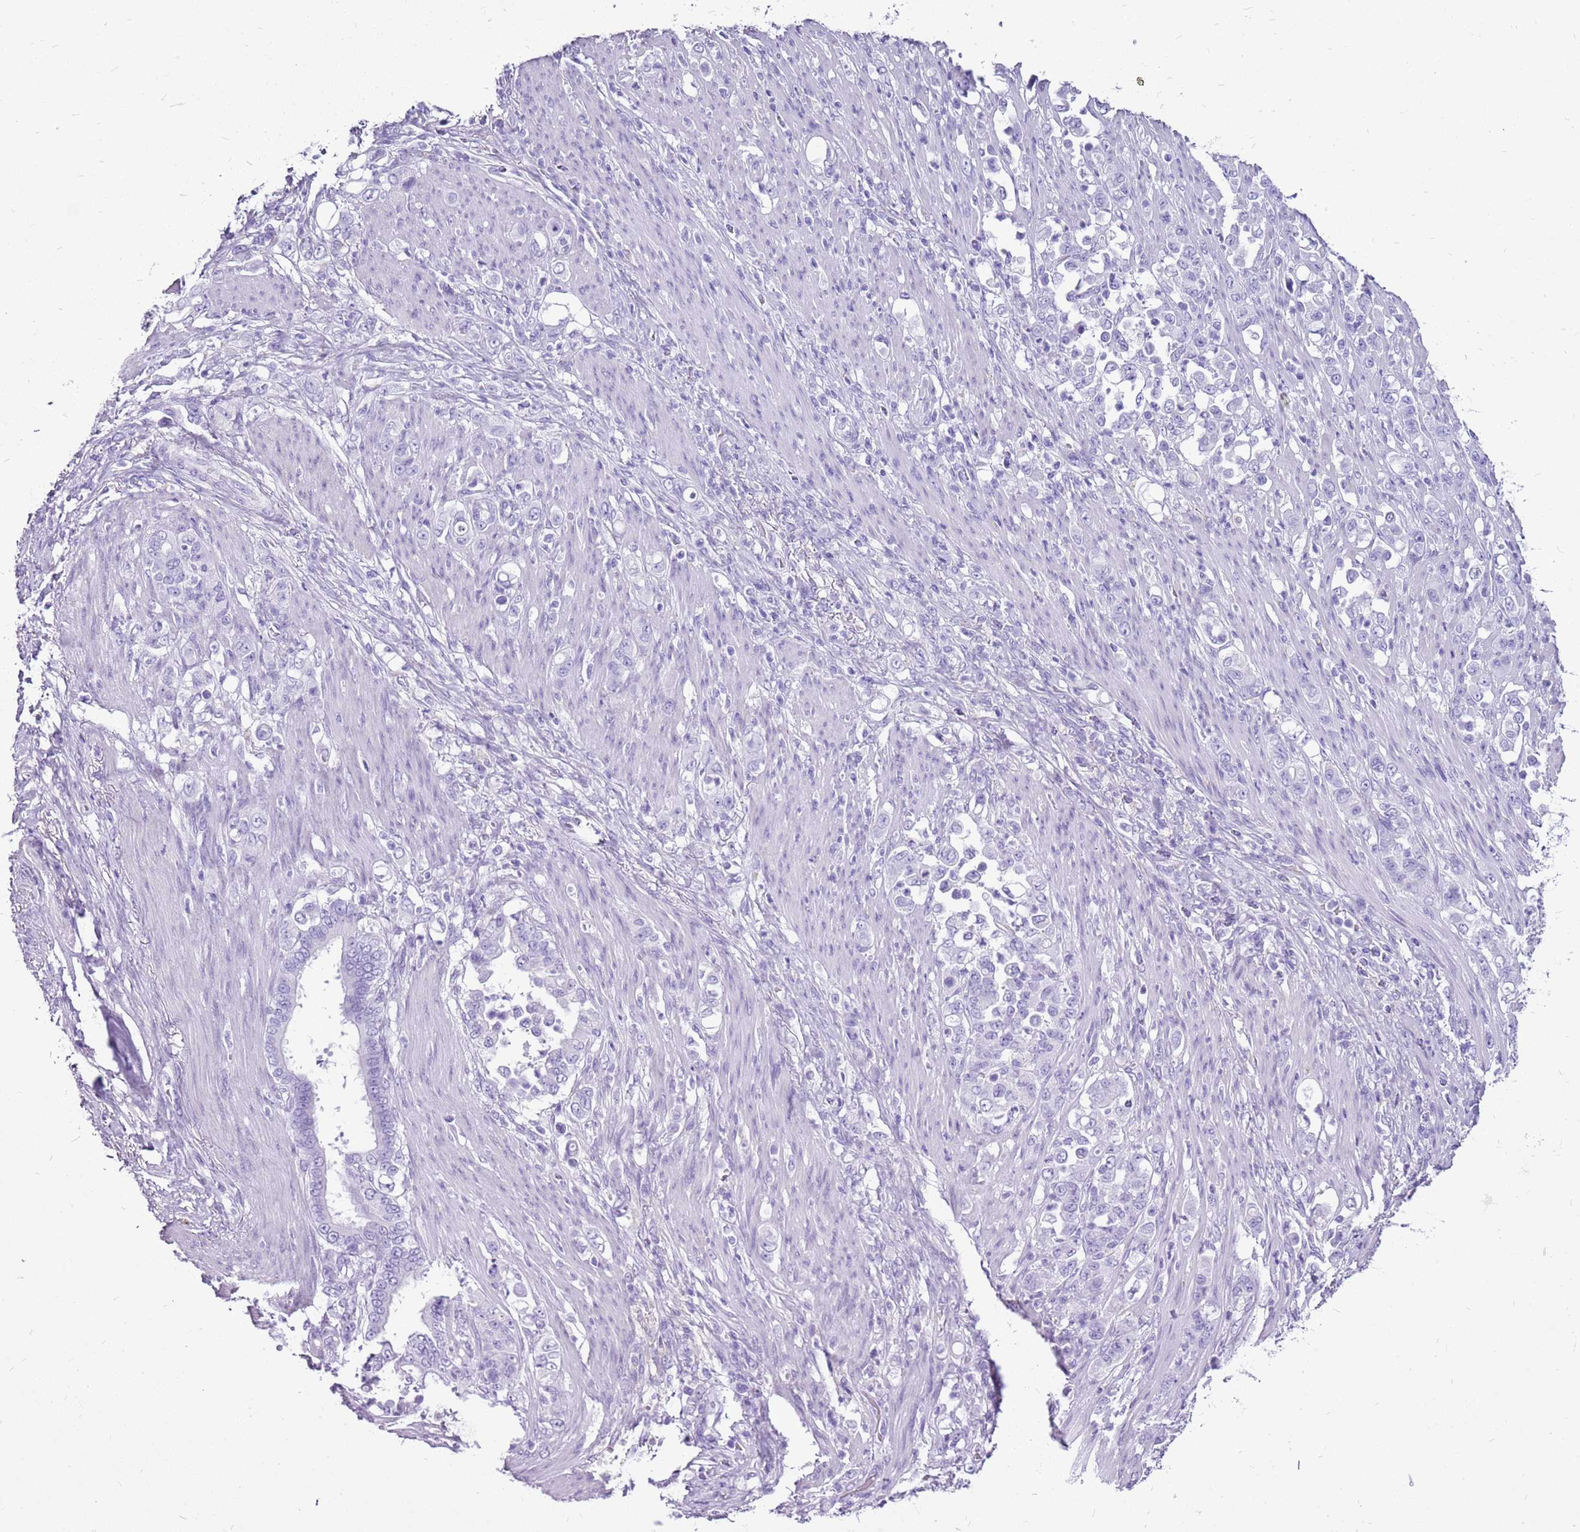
{"staining": {"intensity": "negative", "quantity": "none", "location": "none"}, "tissue": "stomach cancer", "cell_type": "Tumor cells", "image_type": "cancer", "snomed": [{"axis": "morphology", "description": "Normal tissue, NOS"}, {"axis": "morphology", "description": "Adenocarcinoma, NOS"}, {"axis": "topography", "description": "Stomach"}], "caption": "Tumor cells show no significant protein expression in stomach cancer.", "gene": "ACSS3", "patient": {"sex": "female", "age": 79}}